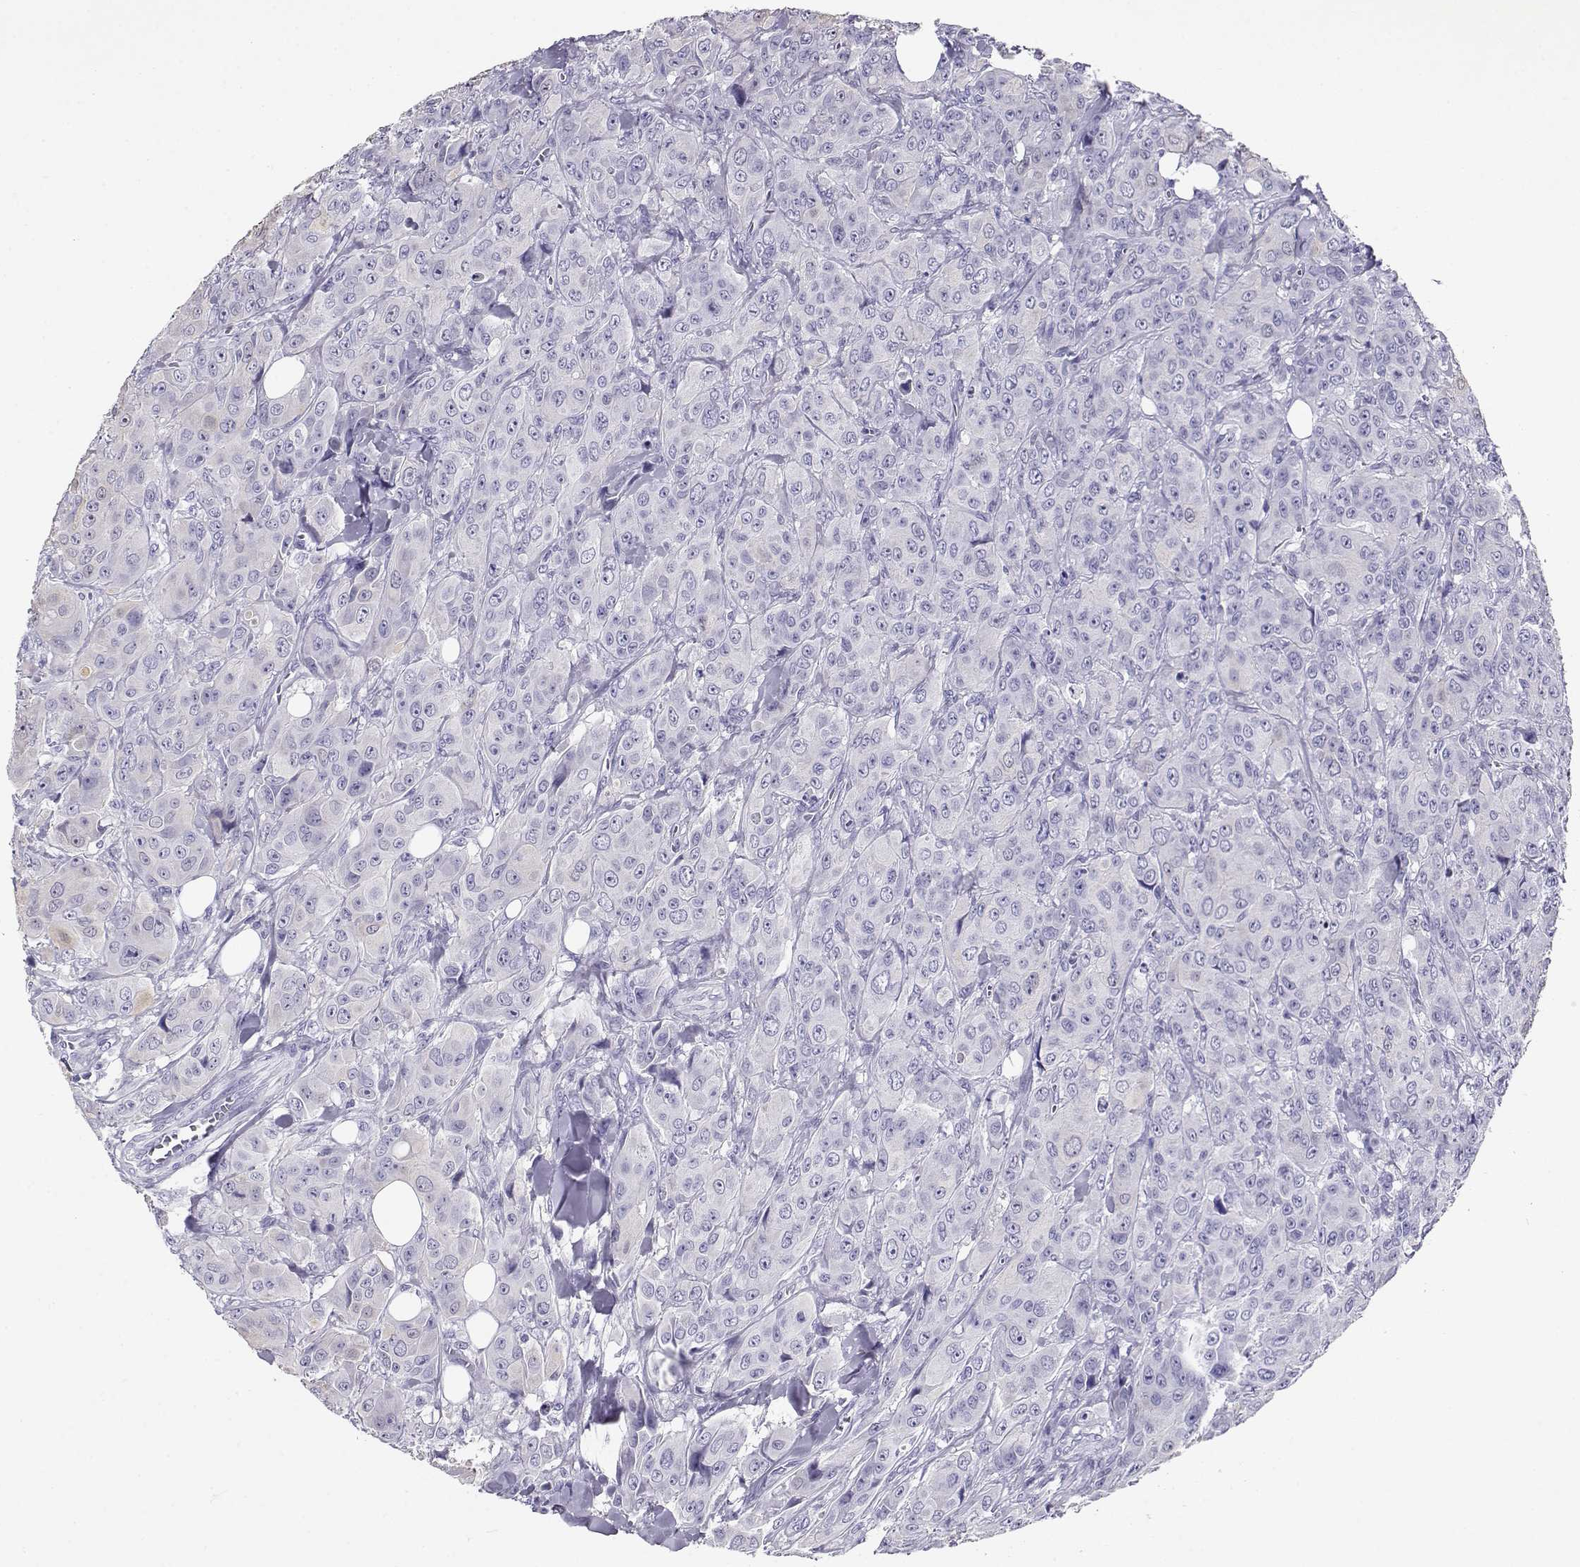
{"staining": {"intensity": "negative", "quantity": "none", "location": "none"}, "tissue": "breast cancer", "cell_type": "Tumor cells", "image_type": "cancer", "snomed": [{"axis": "morphology", "description": "Duct carcinoma"}, {"axis": "topography", "description": "Breast"}], "caption": "The histopathology image shows no significant positivity in tumor cells of breast intraductal carcinoma.", "gene": "CABS1", "patient": {"sex": "female", "age": 43}}